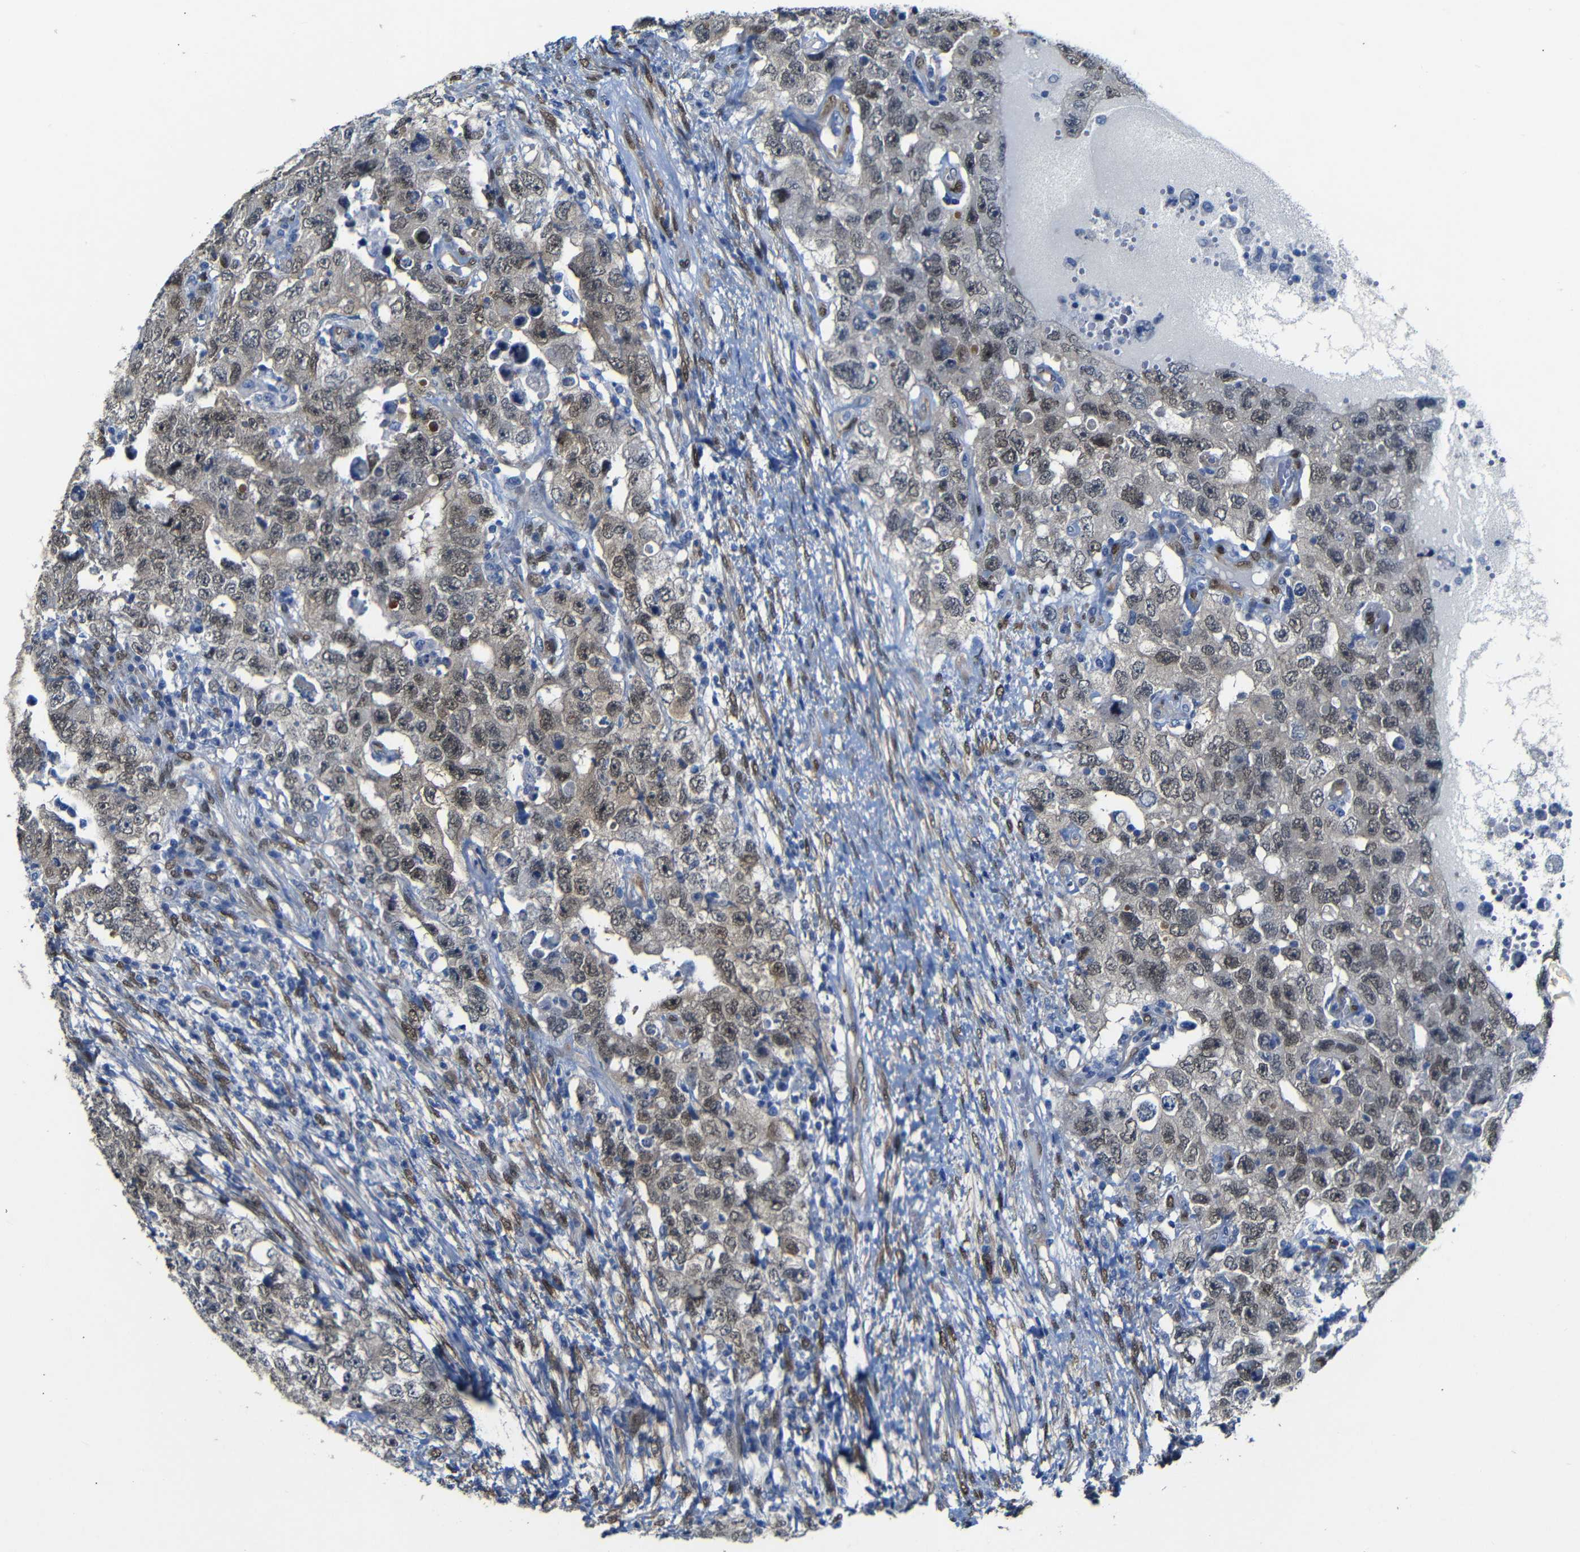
{"staining": {"intensity": "weak", "quantity": ">75%", "location": "nuclear"}, "tissue": "testis cancer", "cell_type": "Tumor cells", "image_type": "cancer", "snomed": [{"axis": "morphology", "description": "Carcinoma, Embryonal, NOS"}, {"axis": "topography", "description": "Testis"}], "caption": "Tumor cells demonstrate low levels of weak nuclear expression in about >75% of cells in human testis cancer (embryonal carcinoma). Ihc stains the protein in brown and the nuclei are stained blue.", "gene": "YAP1", "patient": {"sex": "male", "age": 26}}